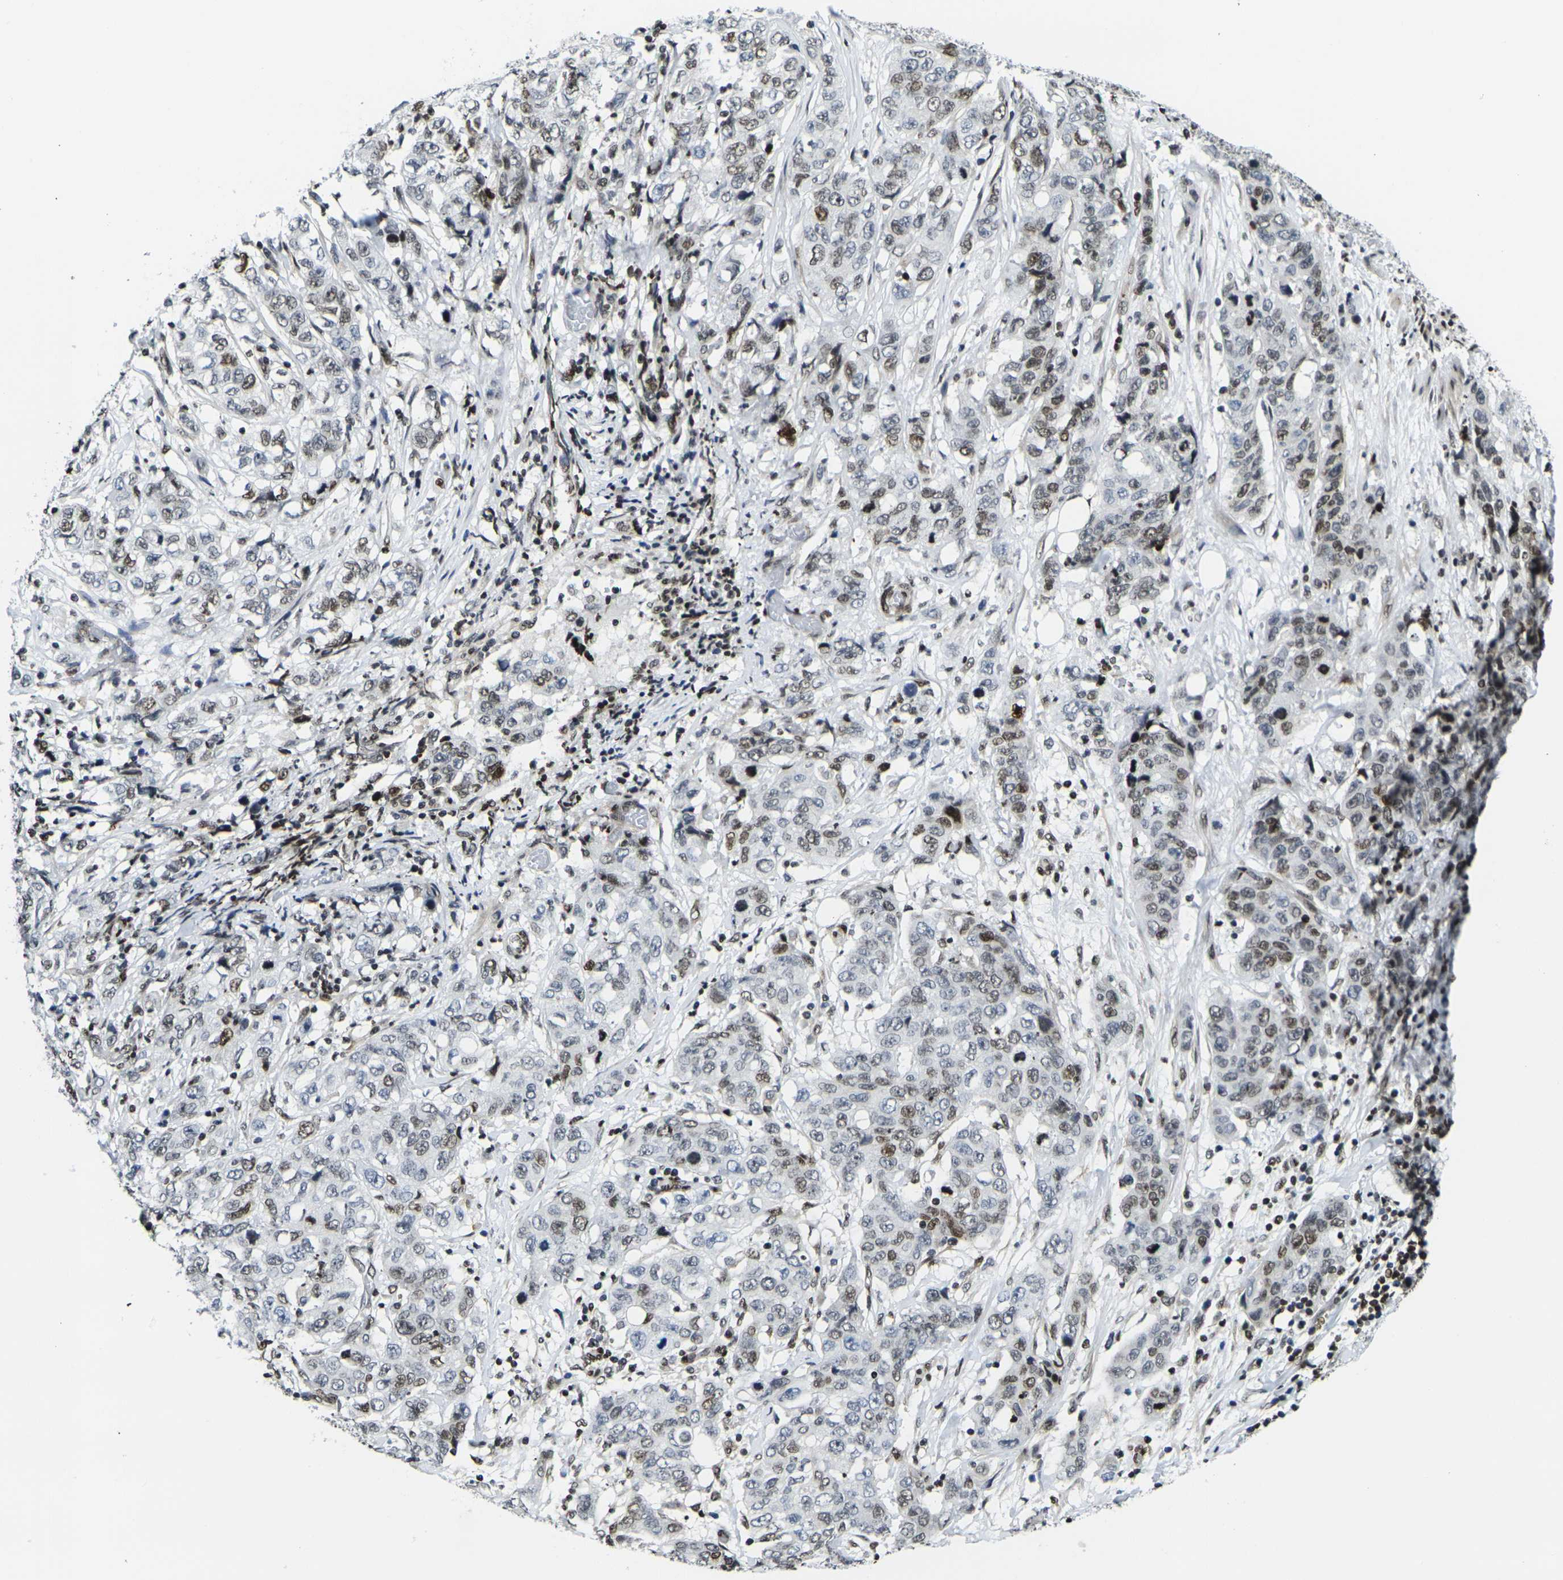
{"staining": {"intensity": "moderate", "quantity": "25%-75%", "location": "nuclear"}, "tissue": "stomach cancer", "cell_type": "Tumor cells", "image_type": "cancer", "snomed": [{"axis": "morphology", "description": "Adenocarcinoma, NOS"}, {"axis": "topography", "description": "Stomach"}], "caption": "A histopathology image of stomach adenocarcinoma stained for a protein exhibits moderate nuclear brown staining in tumor cells. (Brightfield microscopy of DAB IHC at high magnification).", "gene": "H1-10", "patient": {"sex": "male", "age": 48}}